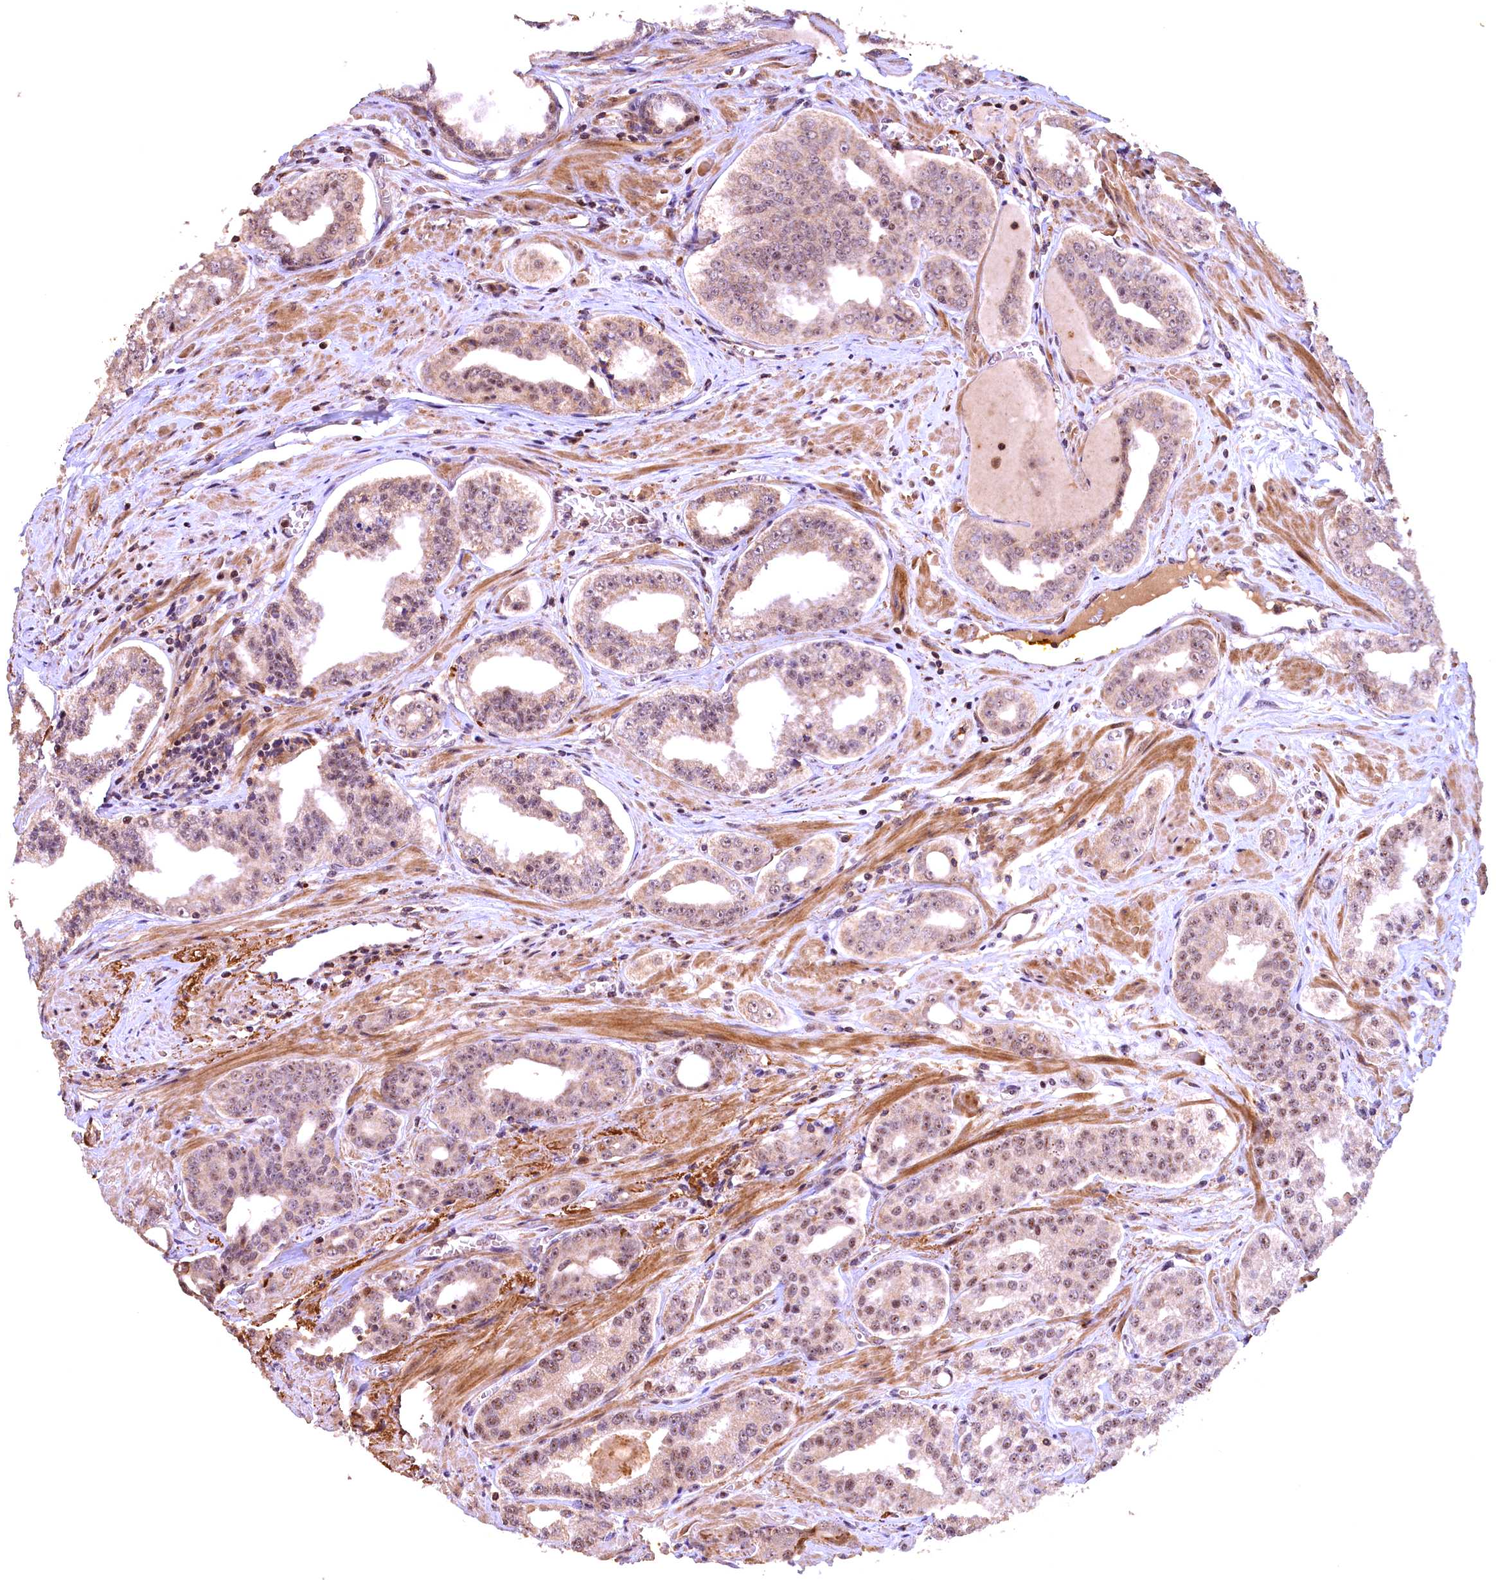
{"staining": {"intensity": "weak", "quantity": "25%-75%", "location": "cytoplasmic/membranous,nuclear"}, "tissue": "prostate cancer", "cell_type": "Tumor cells", "image_type": "cancer", "snomed": [{"axis": "morphology", "description": "Adenocarcinoma, High grade"}, {"axis": "topography", "description": "Prostate"}], "caption": "Adenocarcinoma (high-grade) (prostate) stained with a protein marker reveals weak staining in tumor cells.", "gene": "FUZ", "patient": {"sex": "male", "age": 71}}